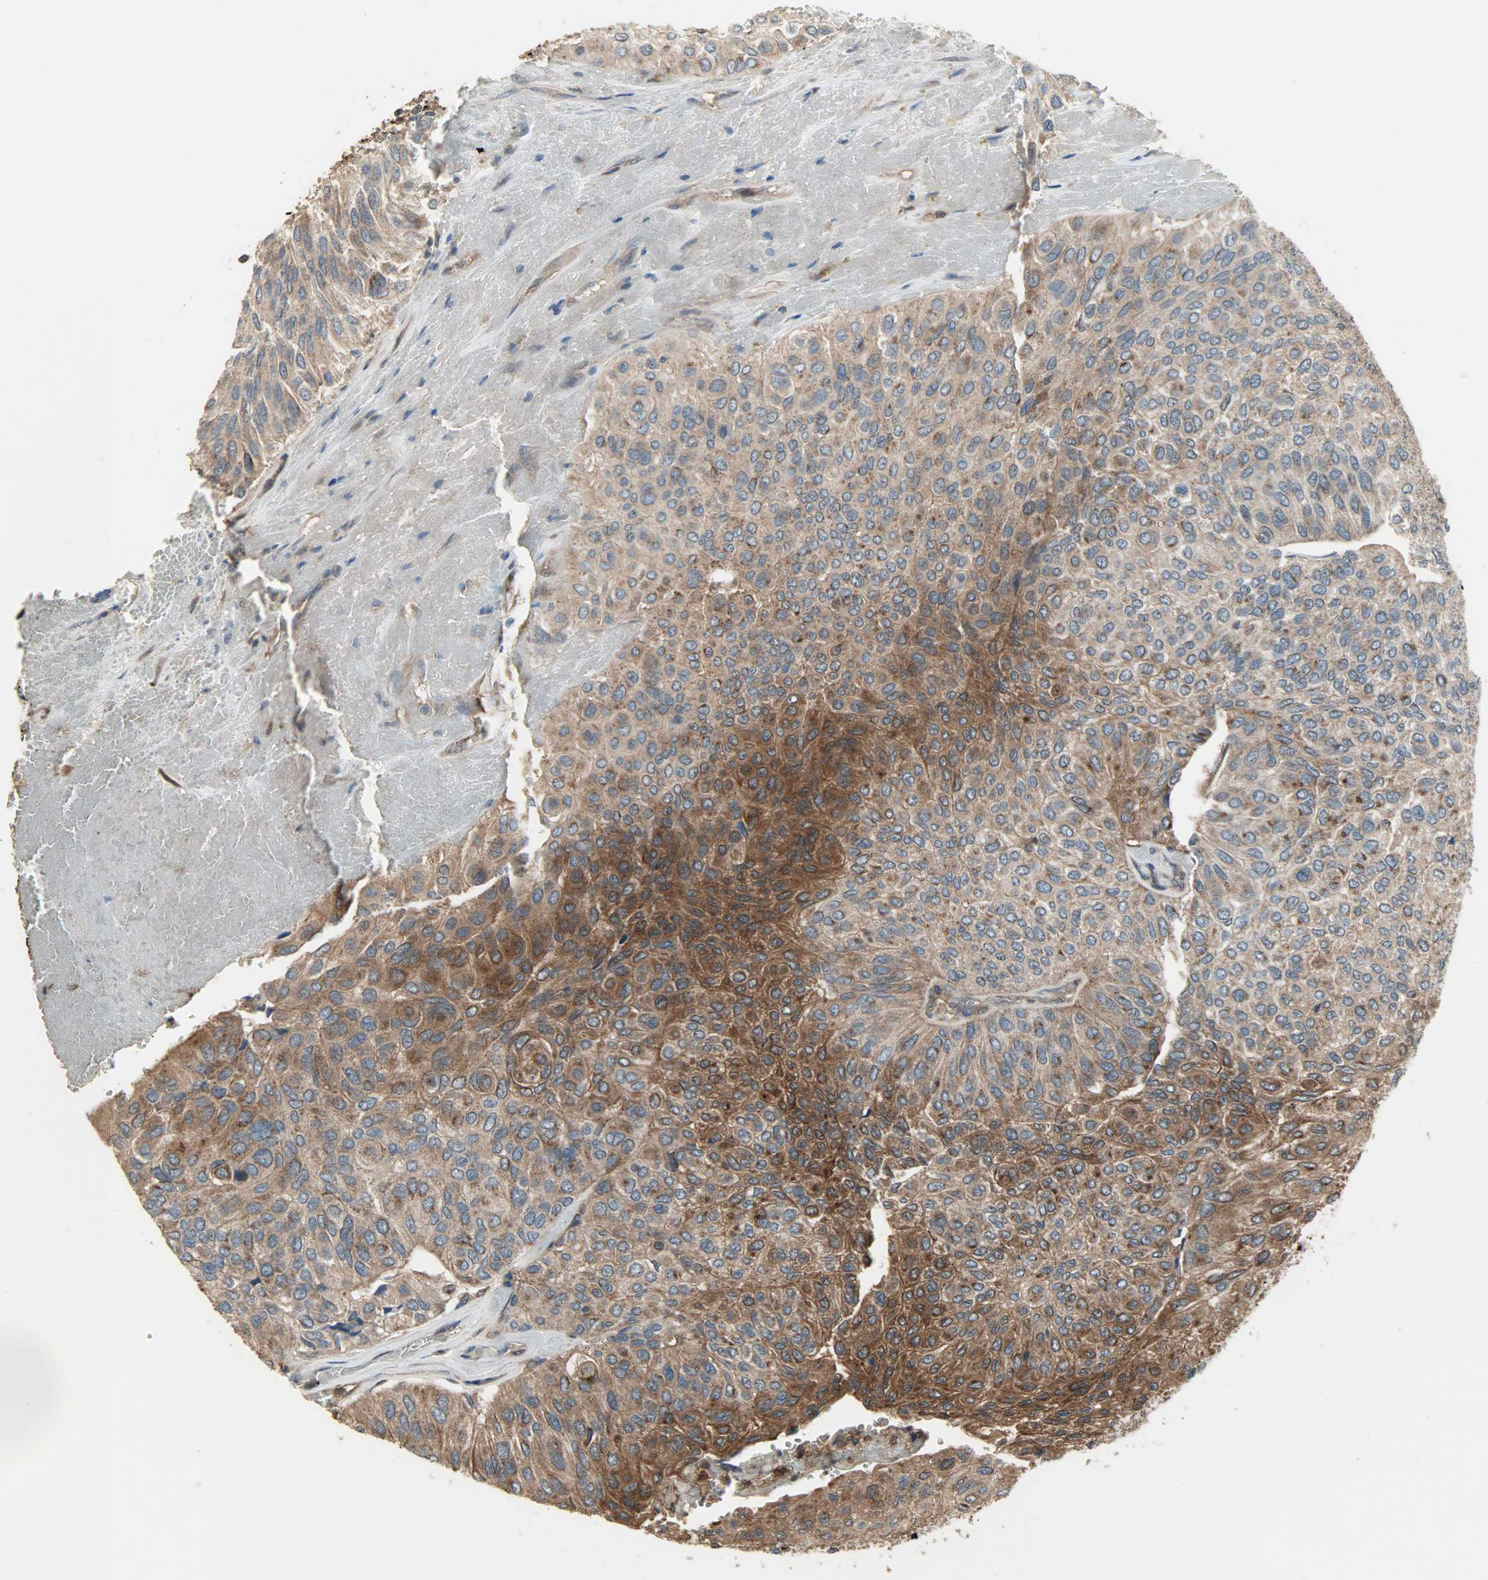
{"staining": {"intensity": "strong", "quantity": ">75%", "location": "cytoplasmic/membranous"}, "tissue": "urothelial cancer", "cell_type": "Tumor cells", "image_type": "cancer", "snomed": [{"axis": "morphology", "description": "Urothelial carcinoma, High grade"}, {"axis": "topography", "description": "Urinary bladder"}], "caption": "High-grade urothelial carcinoma stained with a protein marker demonstrates strong staining in tumor cells.", "gene": "AMT", "patient": {"sex": "male", "age": 66}}